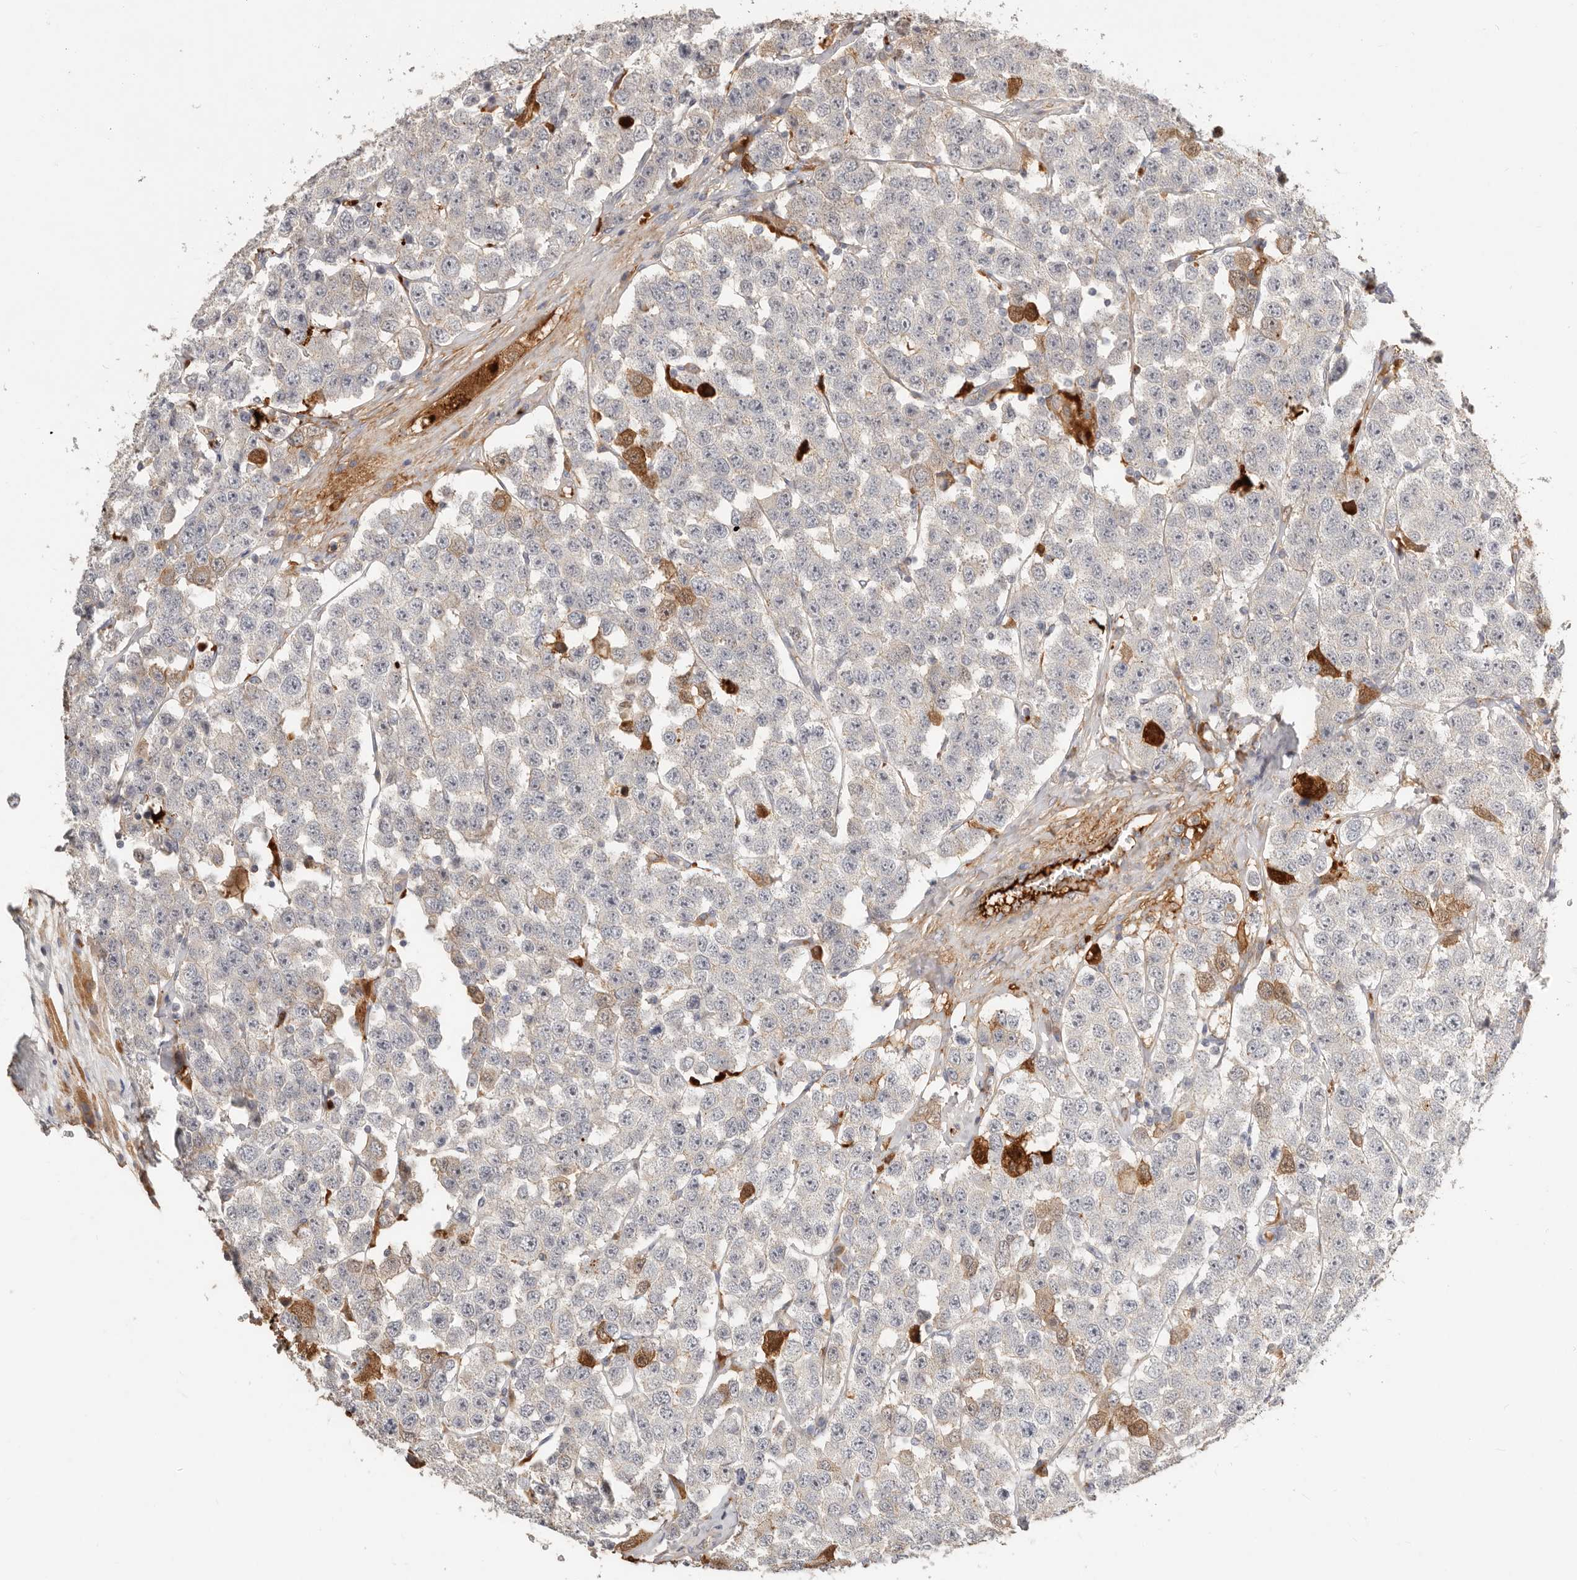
{"staining": {"intensity": "weak", "quantity": "<25%", "location": "cytoplasmic/membranous"}, "tissue": "testis cancer", "cell_type": "Tumor cells", "image_type": "cancer", "snomed": [{"axis": "morphology", "description": "Seminoma, NOS"}, {"axis": "topography", "description": "Testis"}], "caption": "Tumor cells show no significant positivity in testis cancer (seminoma).", "gene": "MTFR2", "patient": {"sex": "male", "age": 28}}